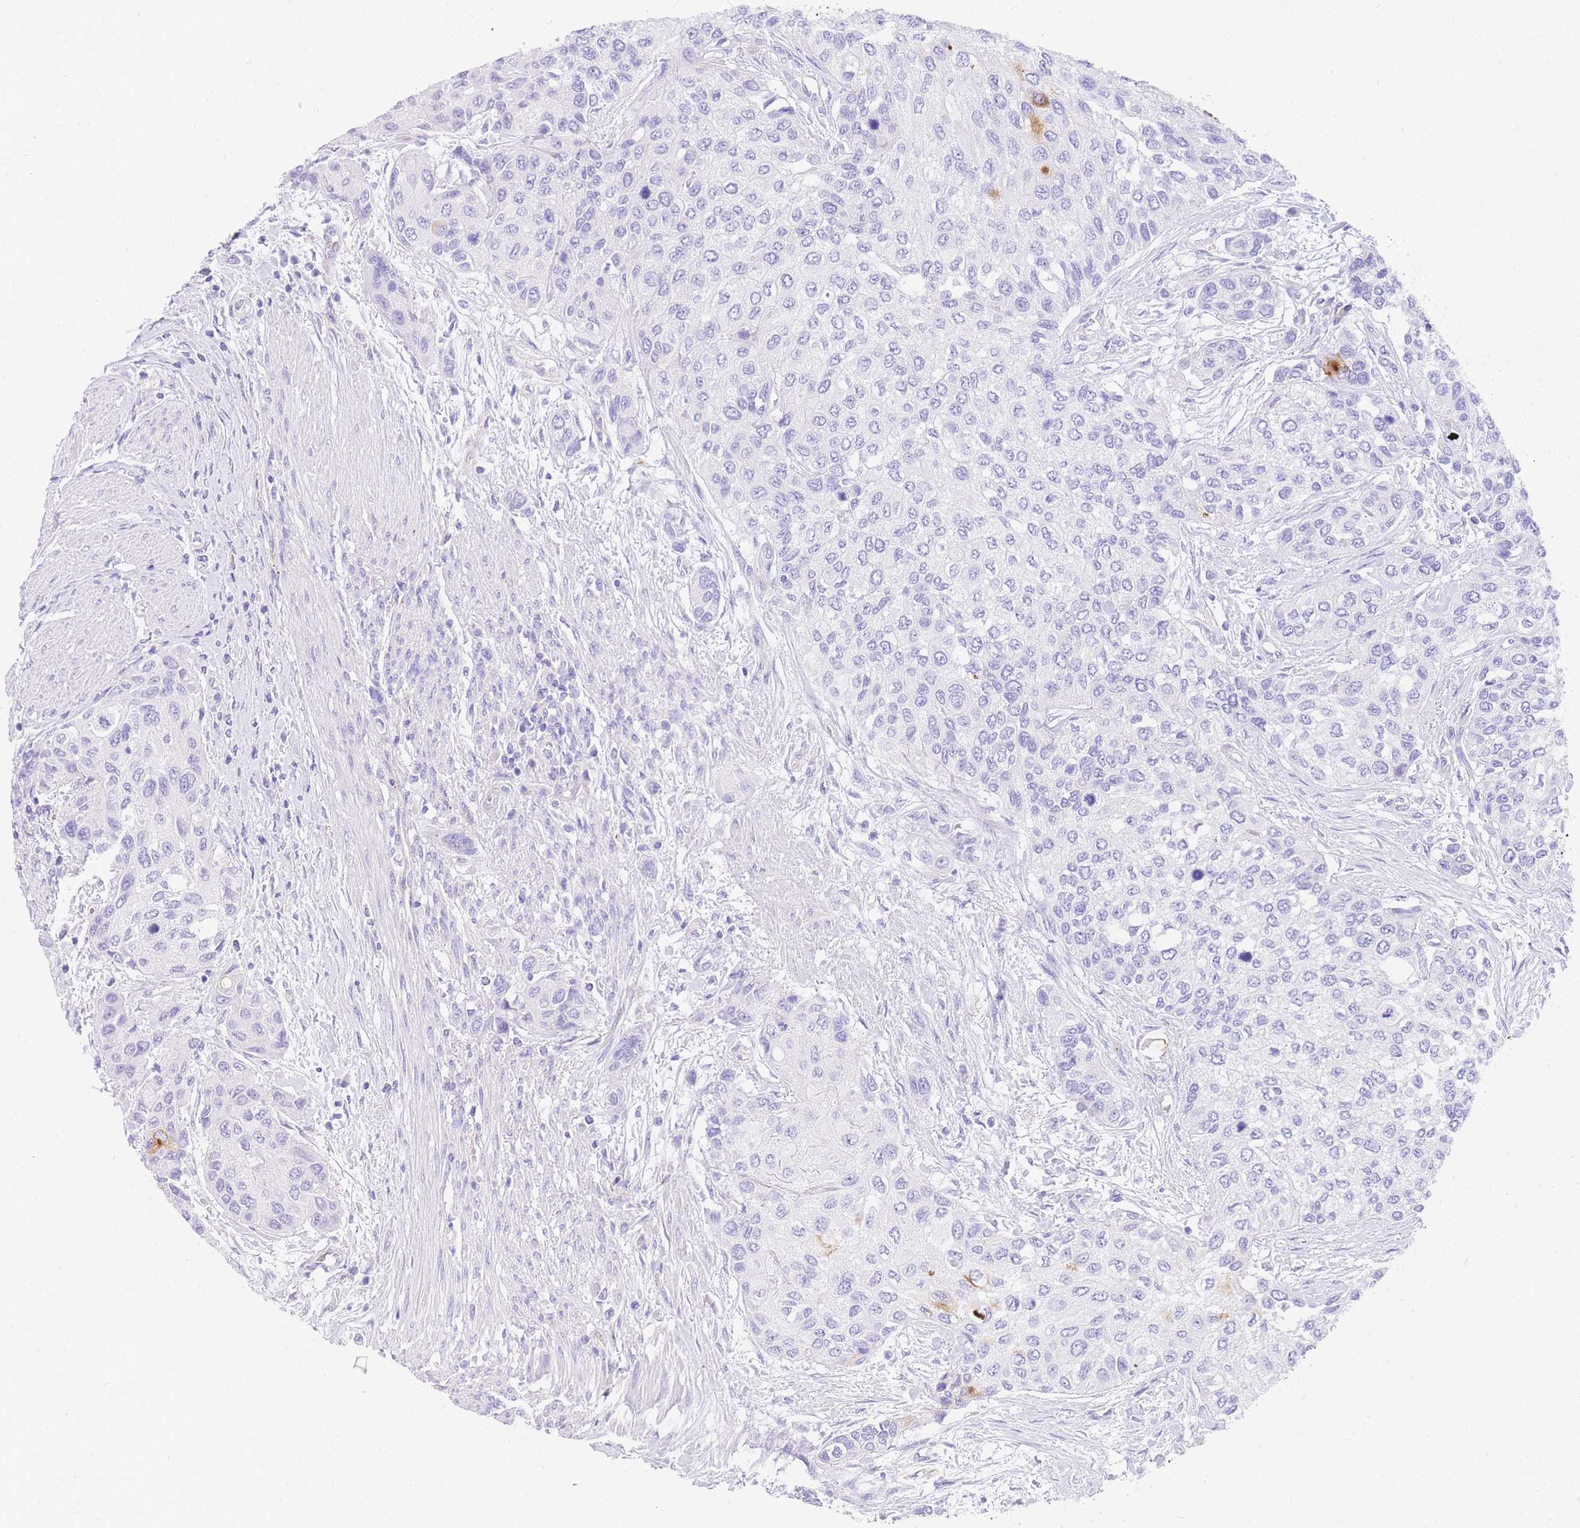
{"staining": {"intensity": "negative", "quantity": "none", "location": "none"}, "tissue": "urothelial cancer", "cell_type": "Tumor cells", "image_type": "cancer", "snomed": [{"axis": "morphology", "description": "Normal tissue, NOS"}, {"axis": "morphology", "description": "Urothelial carcinoma, High grade"}, {"axis": "topography", "description": "Vascular tissue"}, {"axis": "topography", "description": "Urinary bladder"}], "caption": "This histopathology image is of urothelial carcinoma (high-grade) stained with IHC to label a protein in brown with the nuclei are counter-stained blue. There is no expression in tumor cells.", "gene": "UPK1A", "patient": {"sex": "female", "age": 56}}